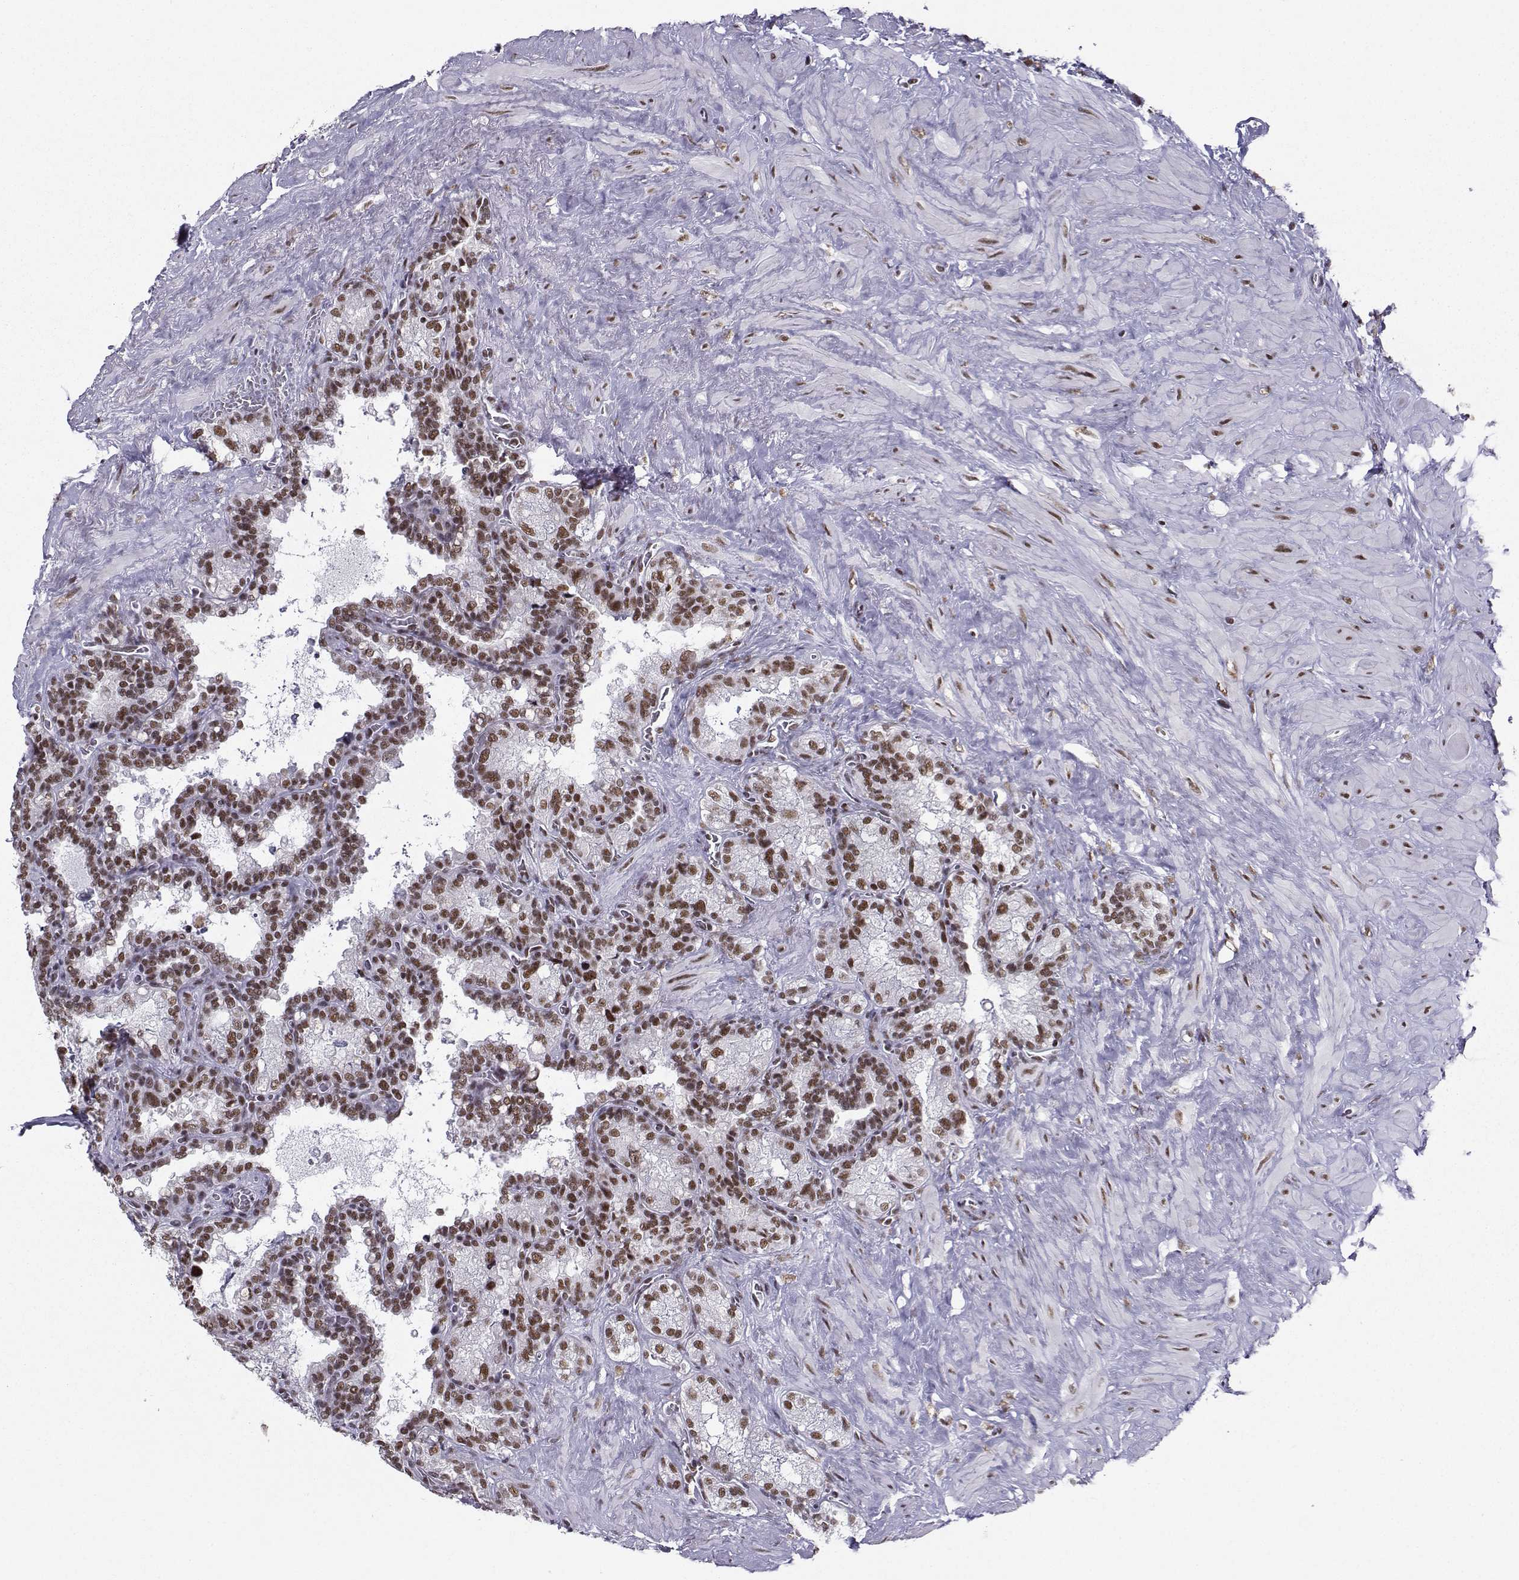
{"staining": {"intensity": "moderate", "quantity": ">75%", "location": "nuclear"}, "tissue": "seminal vesicle", "cell_type": "Glandular cells", "image_type": "normal", "snomed": [{"axis": "morphology", "description": "Normal tissue, NOS"}, {"axis": "topography", "description": "Seminal veicle"}], "caption": "This micrograph displays immunohistochemistry staining of unremarkable human seminal vesicle, with medium moderate nuclear staining in approximately >75% of glandular cells.", "gene": "SNRPB2", "patient": {"sex": "male", "age": 71}}